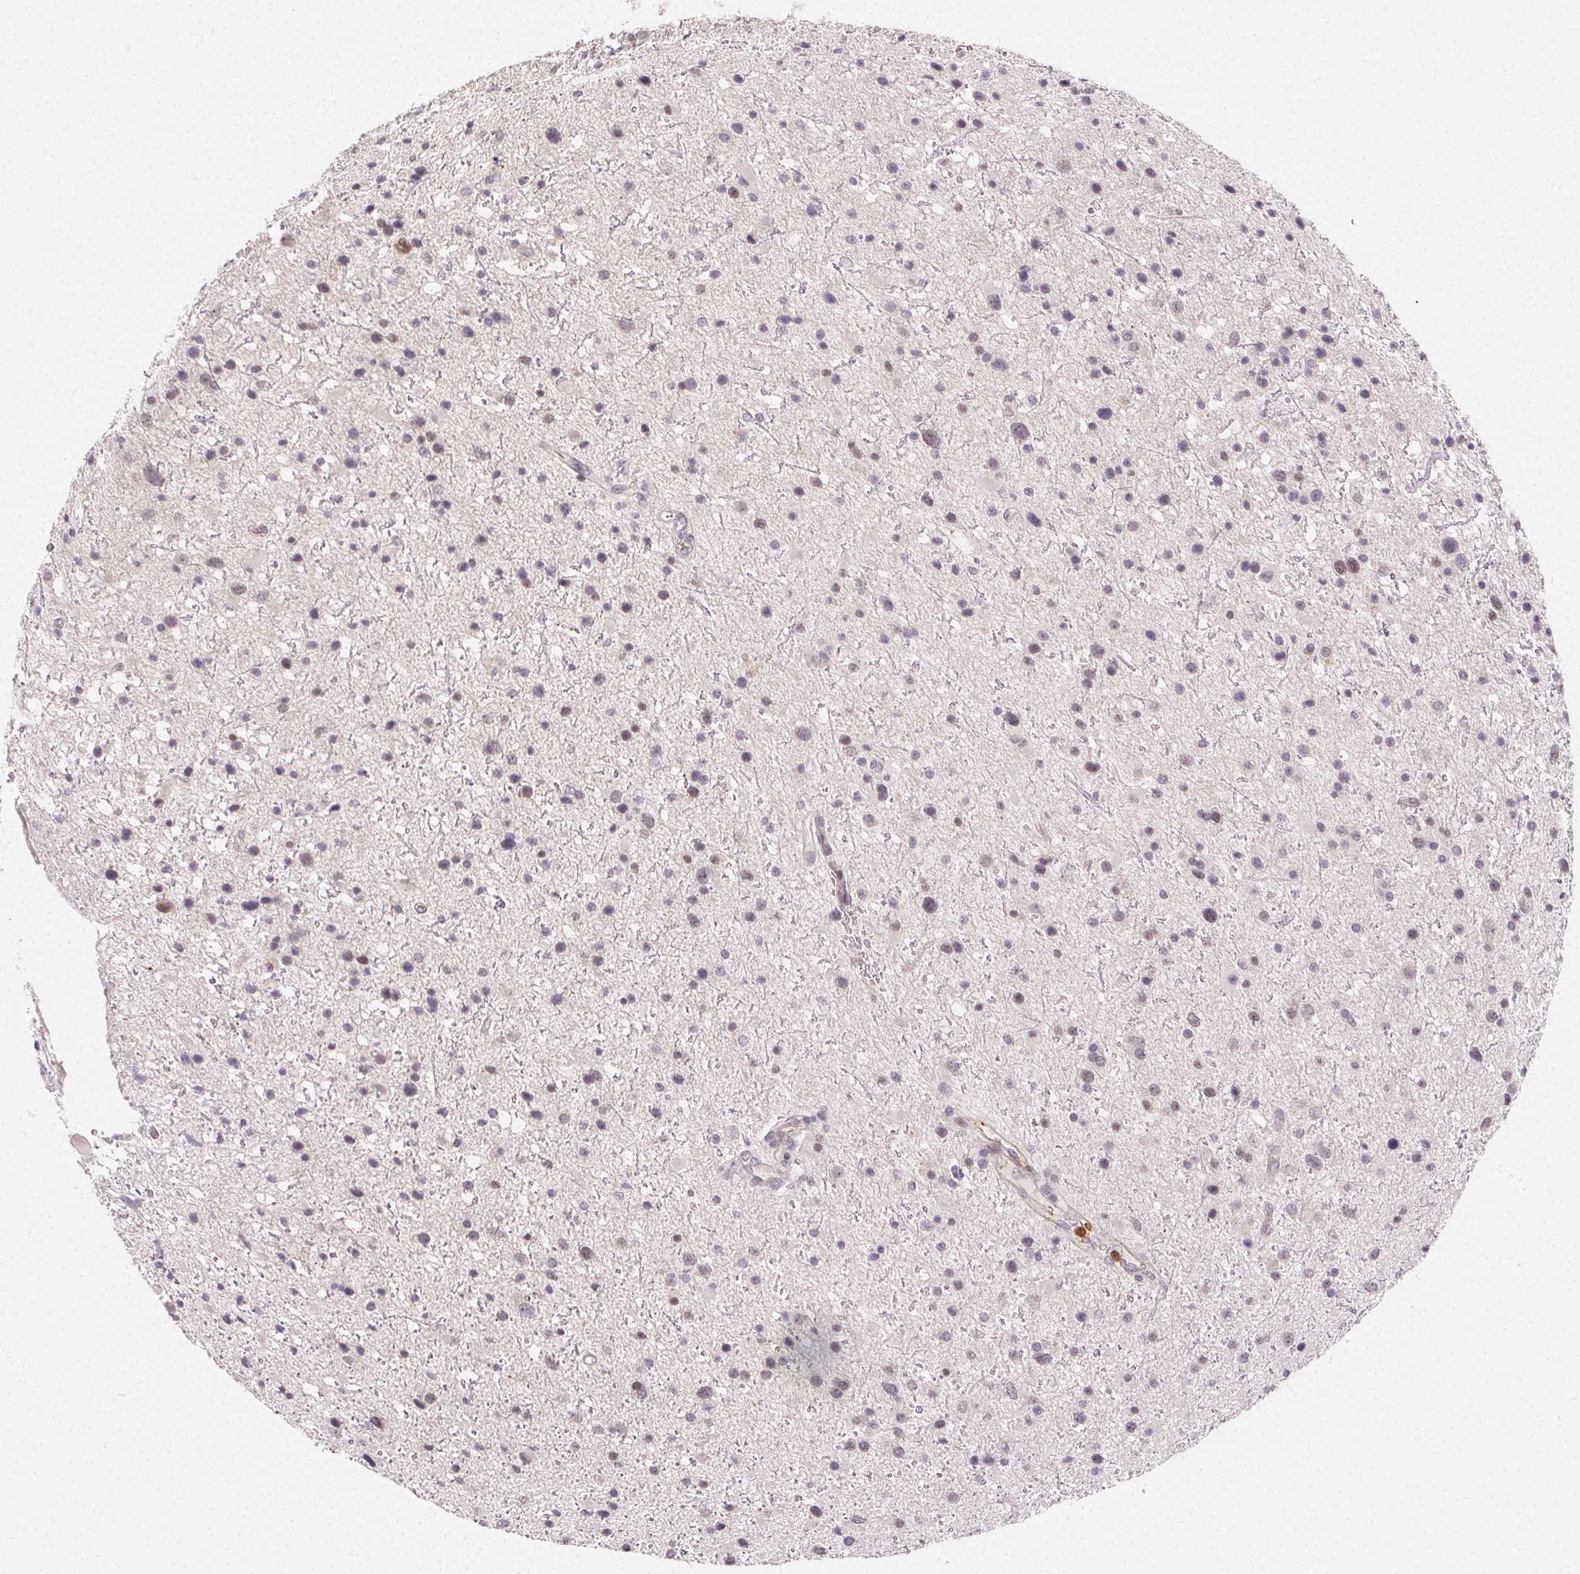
{"staining": {"intensity": "negative", "quantity": "none", "location": "none"}, "tissue": "glioma", "cell_type": "Tumor cells", "image_type": "cancer", "snomed": [{"axis": "morphology", "description": "Glioma, malignant, Low grade"}, {"axis": "topography", "description": "Brain"}], "caption": "Immunohistochemical staining of malignant low-grade glioma reveals no significant expression in tumor cells.", "gene": "CLCNKB", "patient": {"sex": "female", "age": 32}}